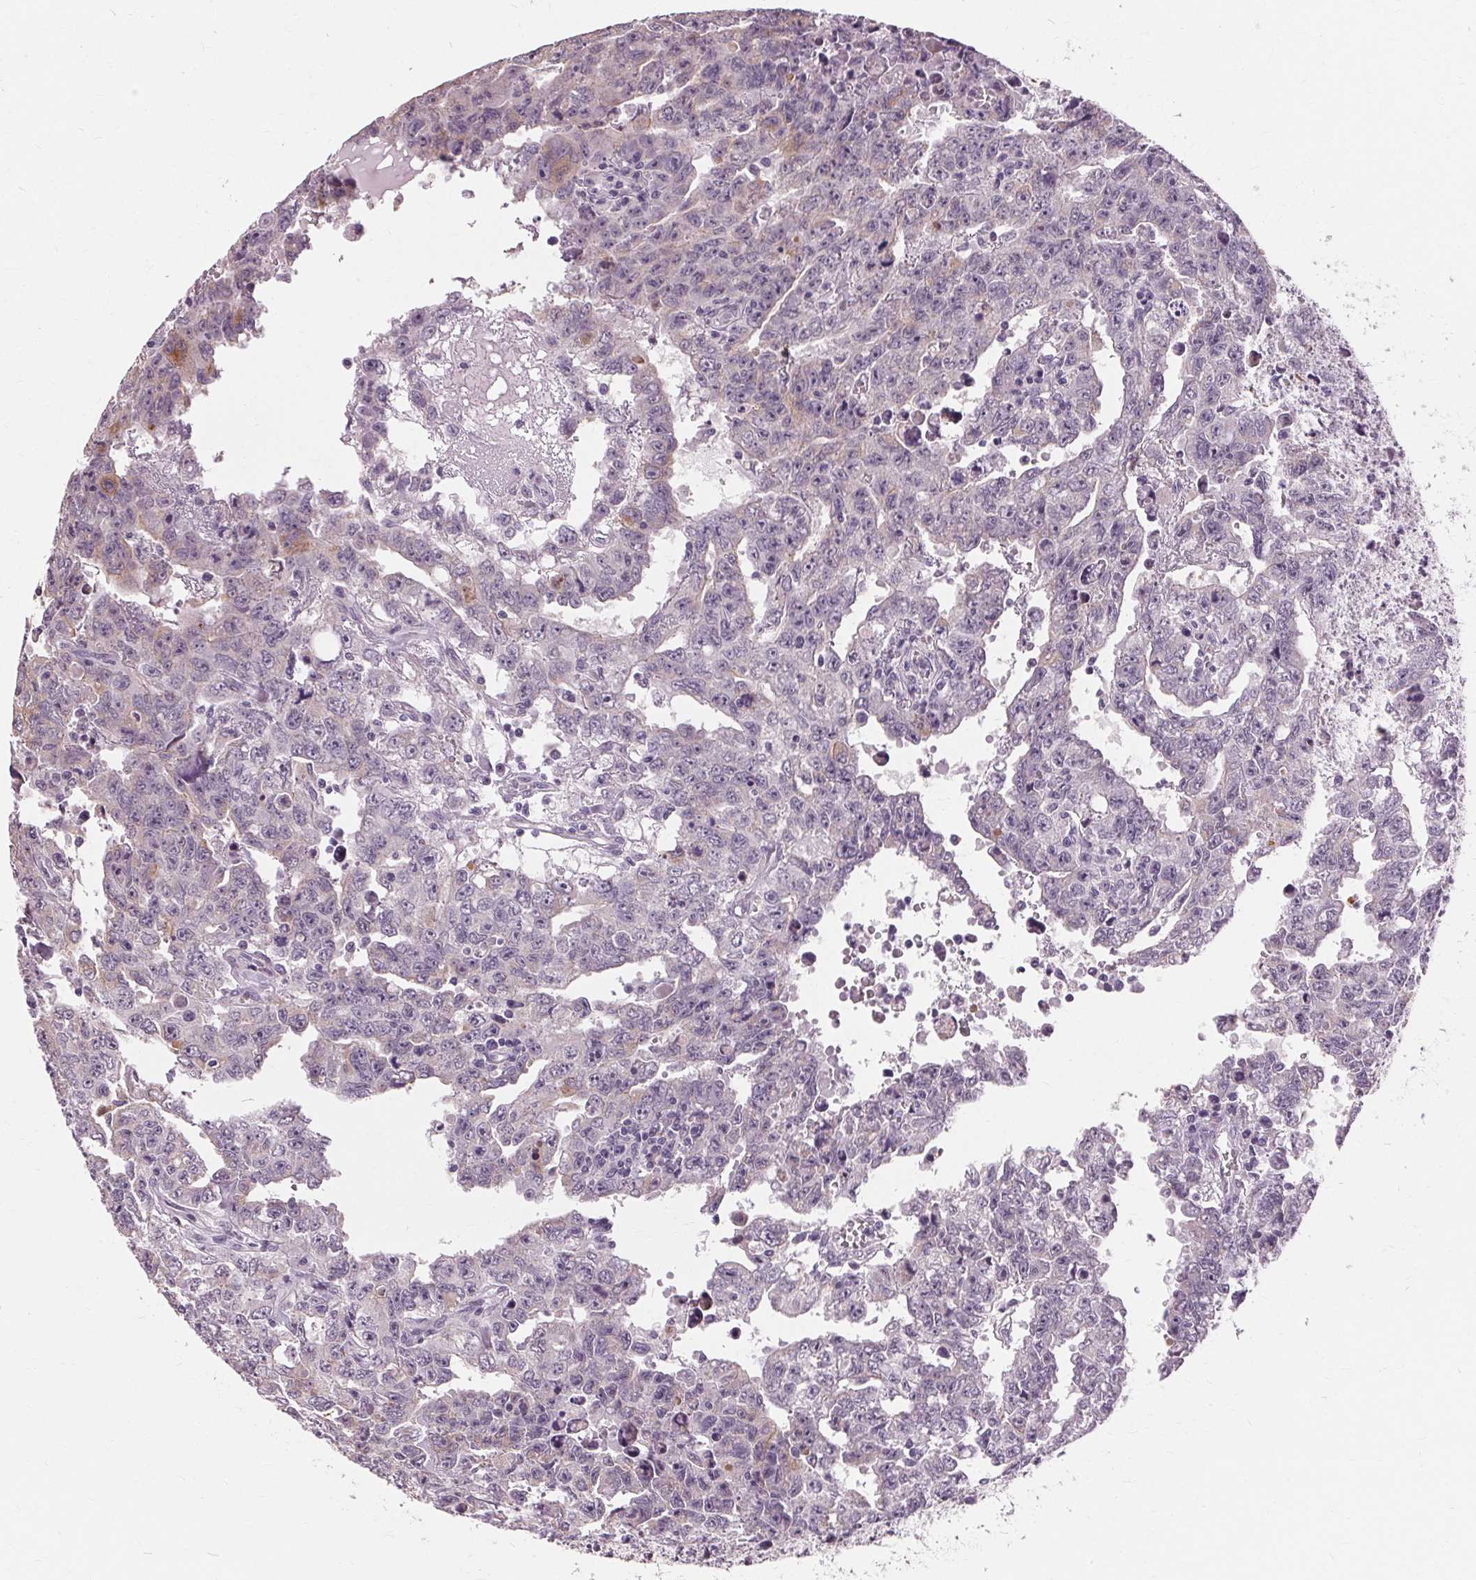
{"staining": {"intensity": "weak", "quantity": "<25%", "location": "cytoplasmic/membranous"}, "tissue": "testis cancer", "cell_type": "Tumor cells", "image_type": "cancer", "snomed": [{"axis": "morphology", "description": "Carcinoma, Embryonal, NOS"}, {"axis": "topography", "description": "Testis"}], "caption": "Immunohistochemistry (IHC) photomicrograph of neoplastic tissue: testis cancer (embryonal carcinoma) stained with DAB (3,3'-diaminobenzidine) displays no significant protein expression in tumor cells.", "gene": "SIGLEC6", "patient": {"sex": "male", "age": 24}}